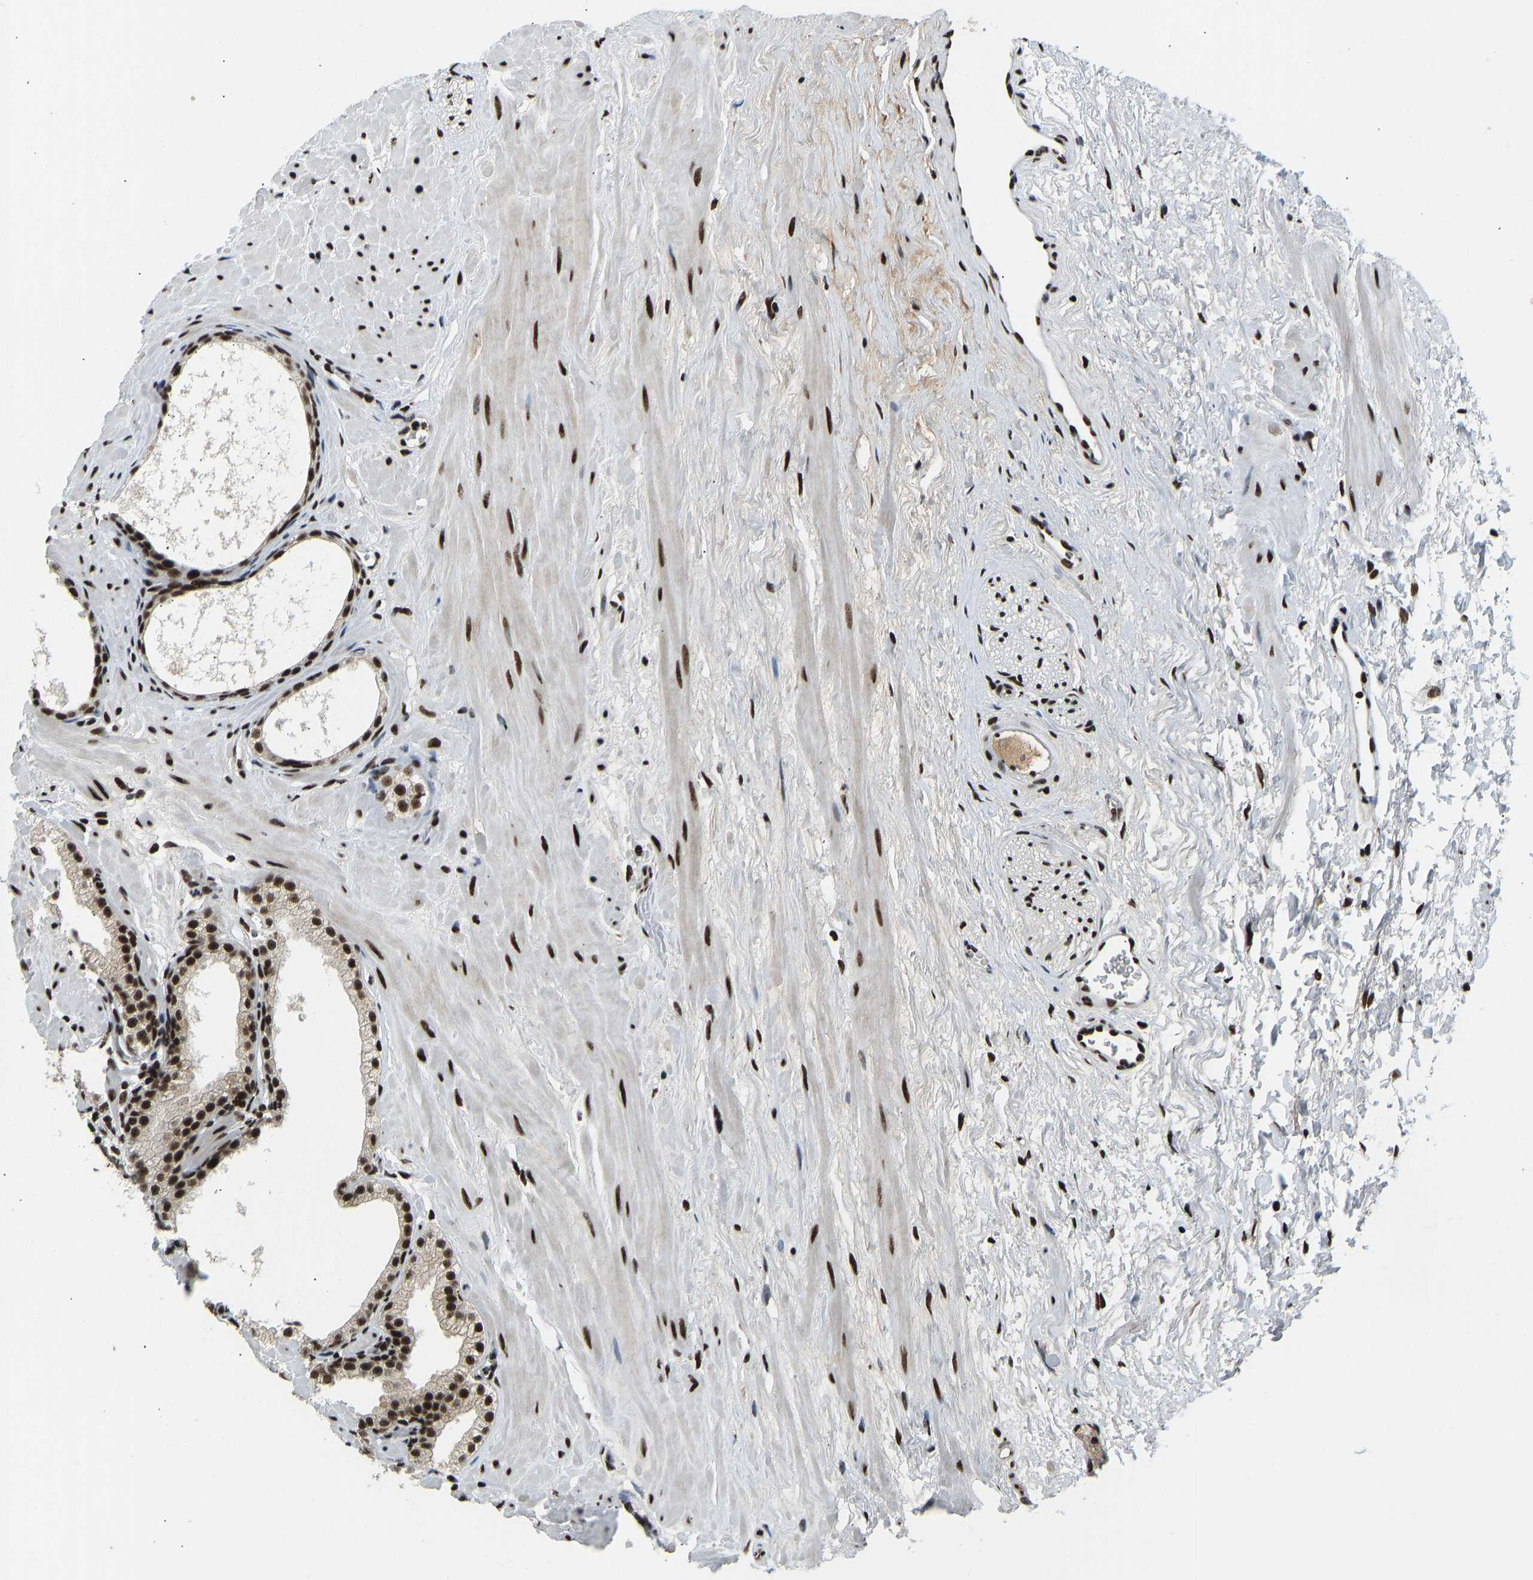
{"staining": {"intensity": "strong", "quantity": "<25%", "location": "nuclear"}, "tissue": "prostate", "cell_type": "Glandular cells", "image_type": "normal", "snomed": [{"axis": "morphology", "description": "Normal tissue, NOS"}, {"axis": "morphology", "description": "Urothelial carcinoma, Low grade"}, {"axis": "topography", "description": "Urinary bladder"}, {"axis": "topography", "description": "Prostate"}], "caption": "Immunohistochemistry (DAB (3,3'-diaminobenzidine)) staining of unremarkable human prostate displays strong nuclear protein positivity in about <25% of glandular cells.", "gene": "FOXK1", "patient": {"sex": "male", "age": 60}}